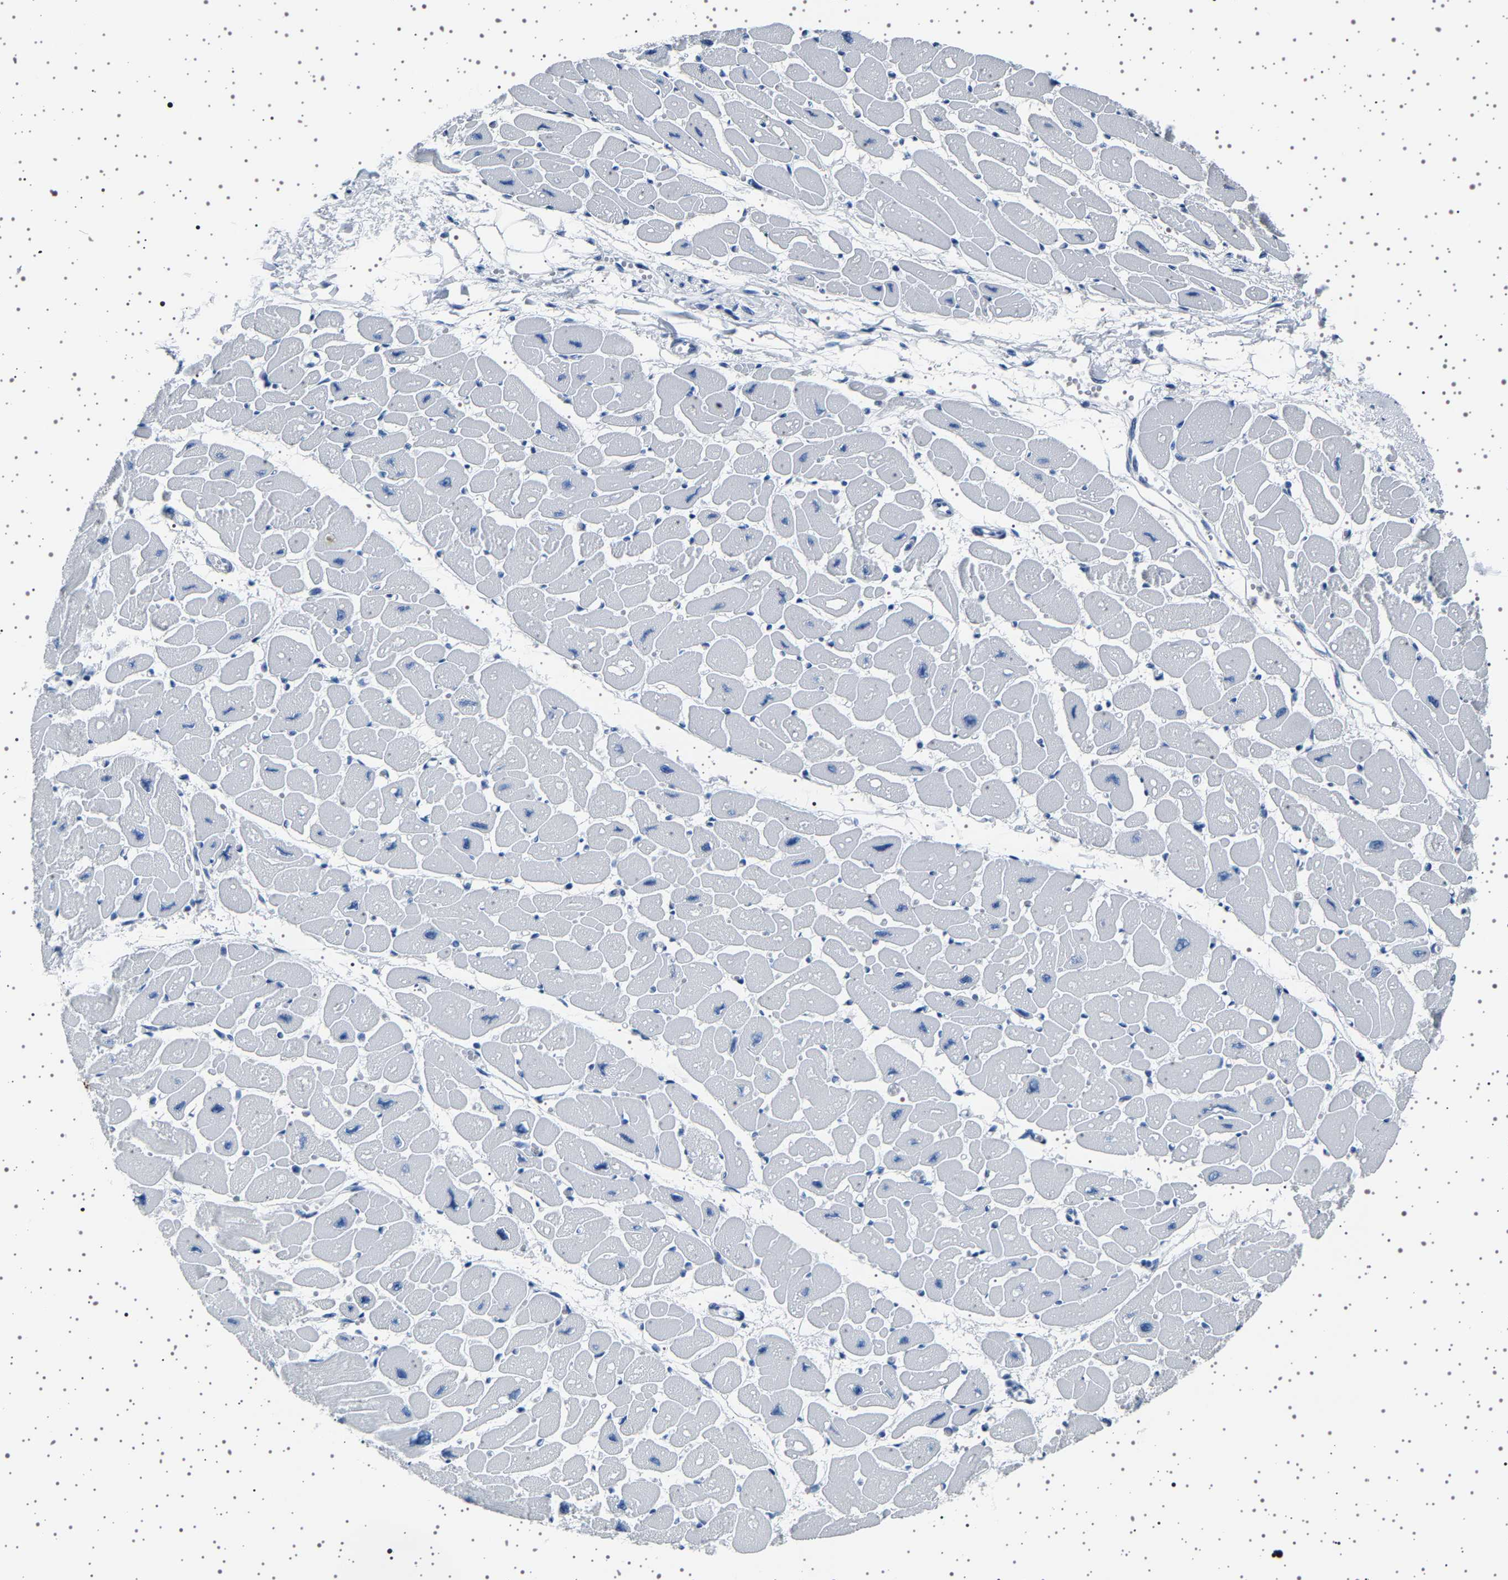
{"staining": {"intensity": "negative", "quantity": "none", "location": "none"}, "tissue": "heart muscle", "cell_type": "Cardiomyocytes", "image_type": "normal", "snomed": [{"axis": "morphology", "description": "Normal tissue, NOS"}, {"axis": "topography", "description": "Heart"}], "caption": "This is an immunohistochemistry micrograph of normal human heart muscle. There is no expression in cardiomyocytes.", "gene": "TFF3", "patient": {"sex": "female", "age": 54}}